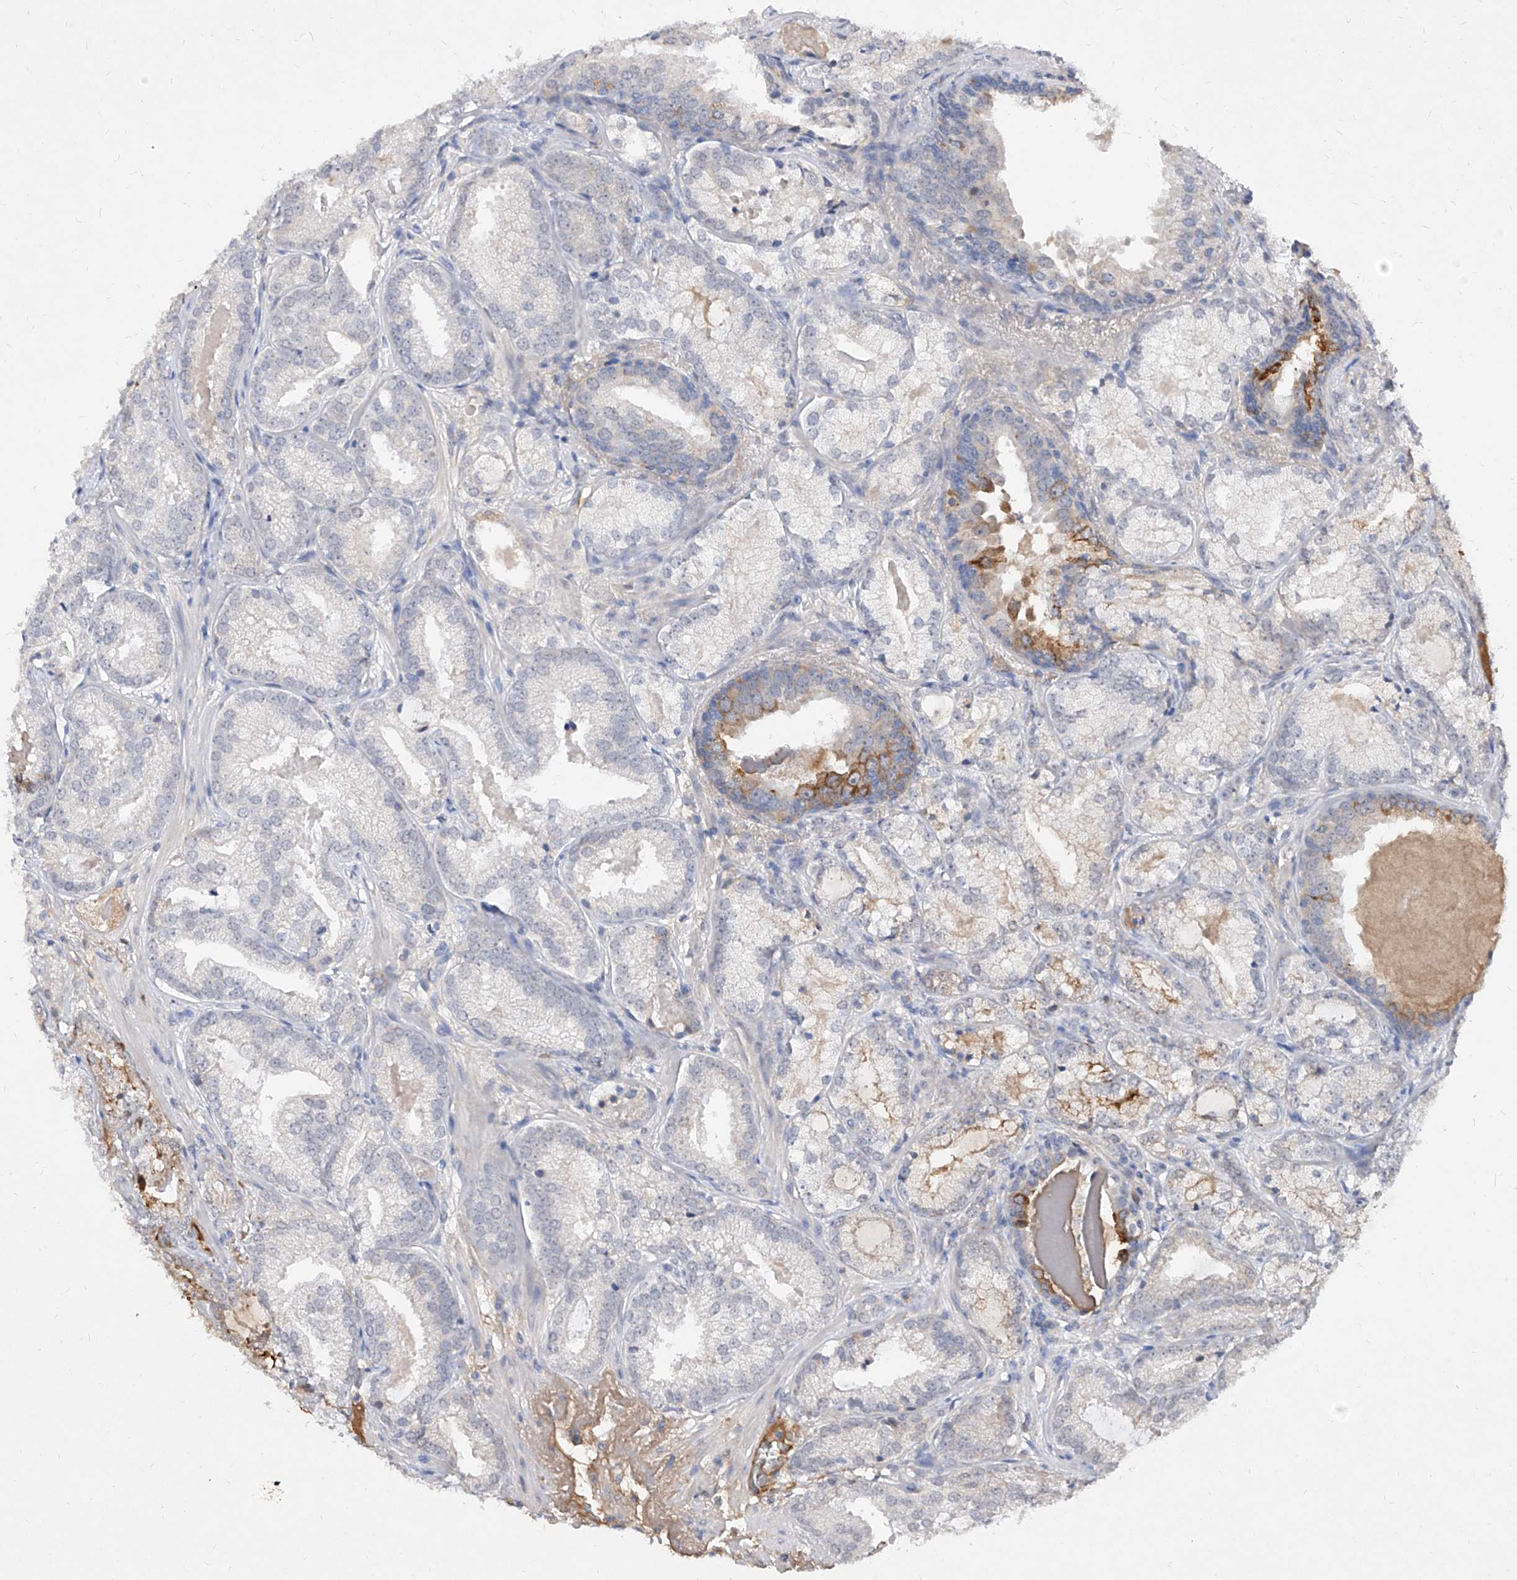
{"staining": {"intensity": "moderate", "quantity": "<25%", "location": "cytoplasmic/membranous"}, "tissue": "prostate cancer", "cell_type": "Tumor cells", "image_type": "cancer", "snomed": [{"axis": "morphology", "description": "Normal morphology"}, {"axis": "morphology", "description": "Adenocarcinoma, Low grade"}, {"axis": "topography", "description": "Prostate"}], "caption": "Immunohistochemical staining of prostate low-grade adenocarcinoma demonstrates low levels of moderate cytoplasmic/membranous expression in approximately <25% of tumor cells.", "gene": "C4A", "patient": {"sex": "male", "age": 72}}